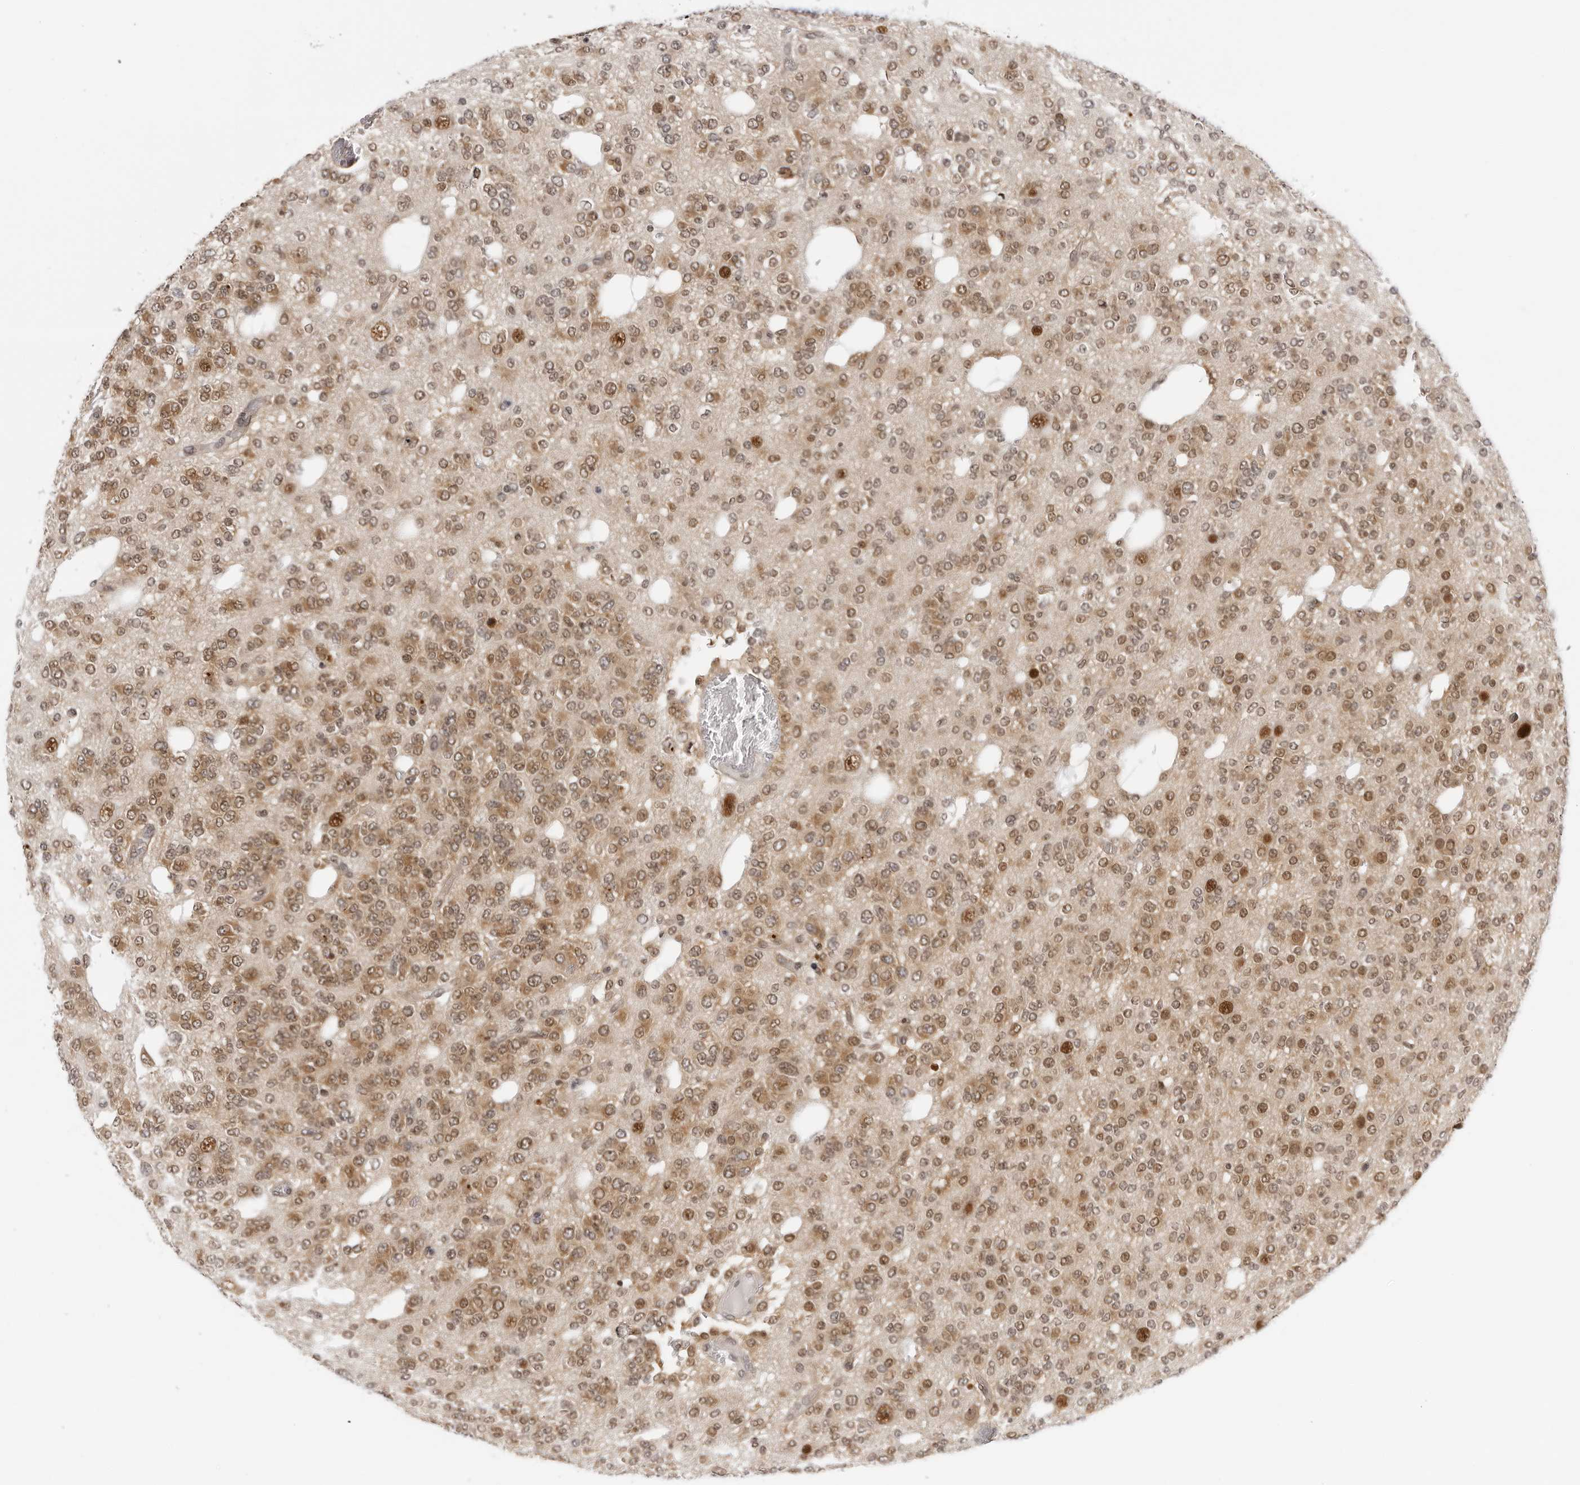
{"staining": {"intensity": "moderate", "quantity": ">75%", "location": "cytoplasmic/membranous,nuclear"}, "tissue": "glioma", "cell_type": "Tumor cells", "image_type": "cancer", "snomed": [{"axis": "morphology", "description": "Glioma, malignant, Low grade"}, {"axis": "topography", "description": "Brain"}], "caption": "Immunohistochemical staining of malignant low-grade glioma reveals moderate cytoplasmic/membranous and nuclear protein staining in about >75% of tumor cells. The protein is stained brown, and the nuclei are stained in blue (DAB IHC with brightfield microscopy, high magnification).", "gene": "WDR77", "patient": {"sex": "male", "age": 38}}